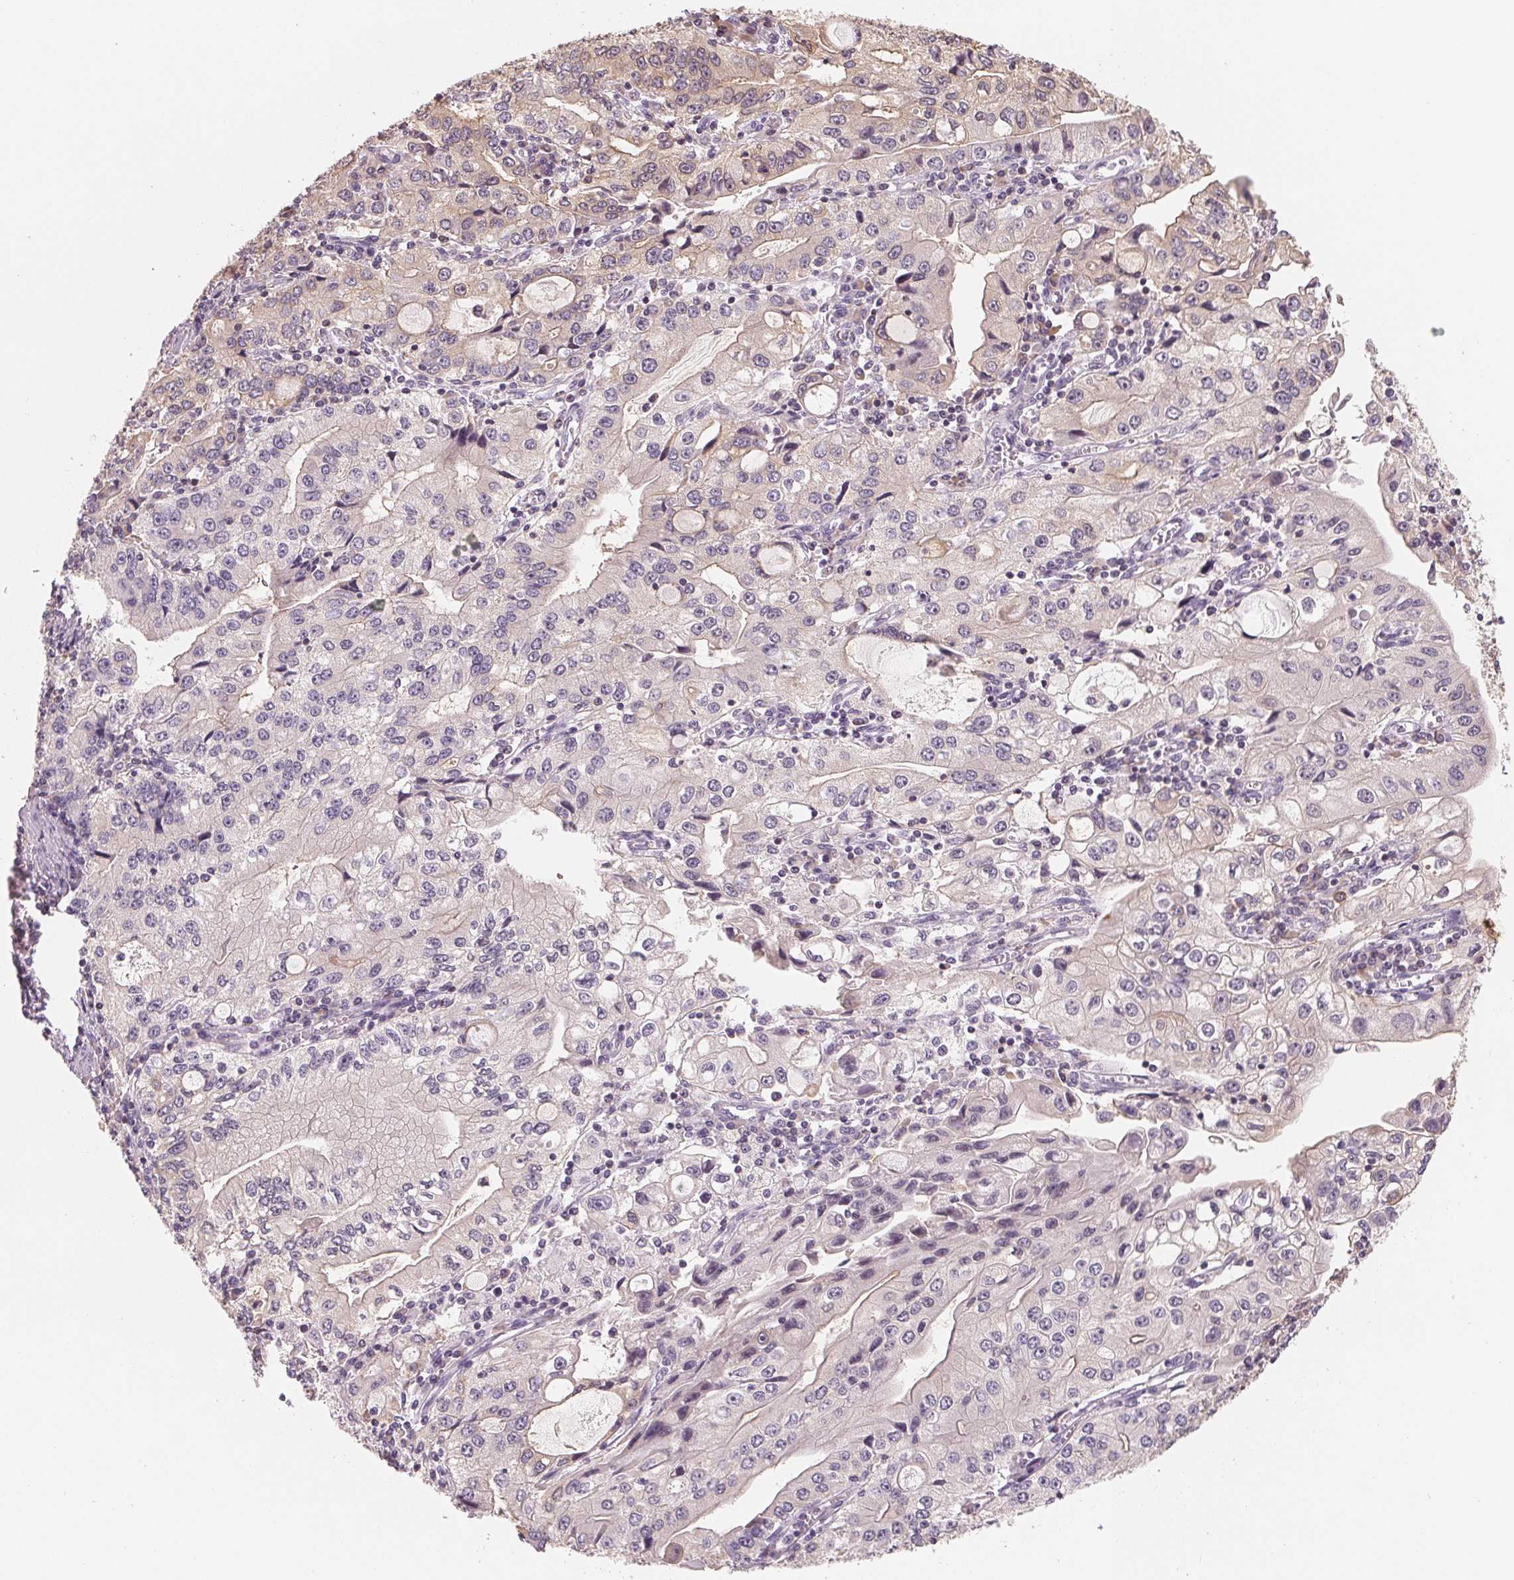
{"staining": {"intensity": "weak", "quantity": "25%-75%", "location": "cytoplasmic/membranous"}, "tissue": "stomach cancer", "cell_type": "Tumor cells", "image_type": "cancer", "snomed": [{"axis": "morphology", "description": "Adenocarcinoma, NOS"}, {"axis": "topography", "description": "Stomach, lower"}], "caption": "DAB (3,3'-diaminobenzidine) immunohistochemical staining of stomach adenocarcinoma shows weak cytoplasmic/membranous protein expression in about 25%-75% of tumor cells.", "gene": "VTCN1", "patient": {"sex": "female", "age": 72}}